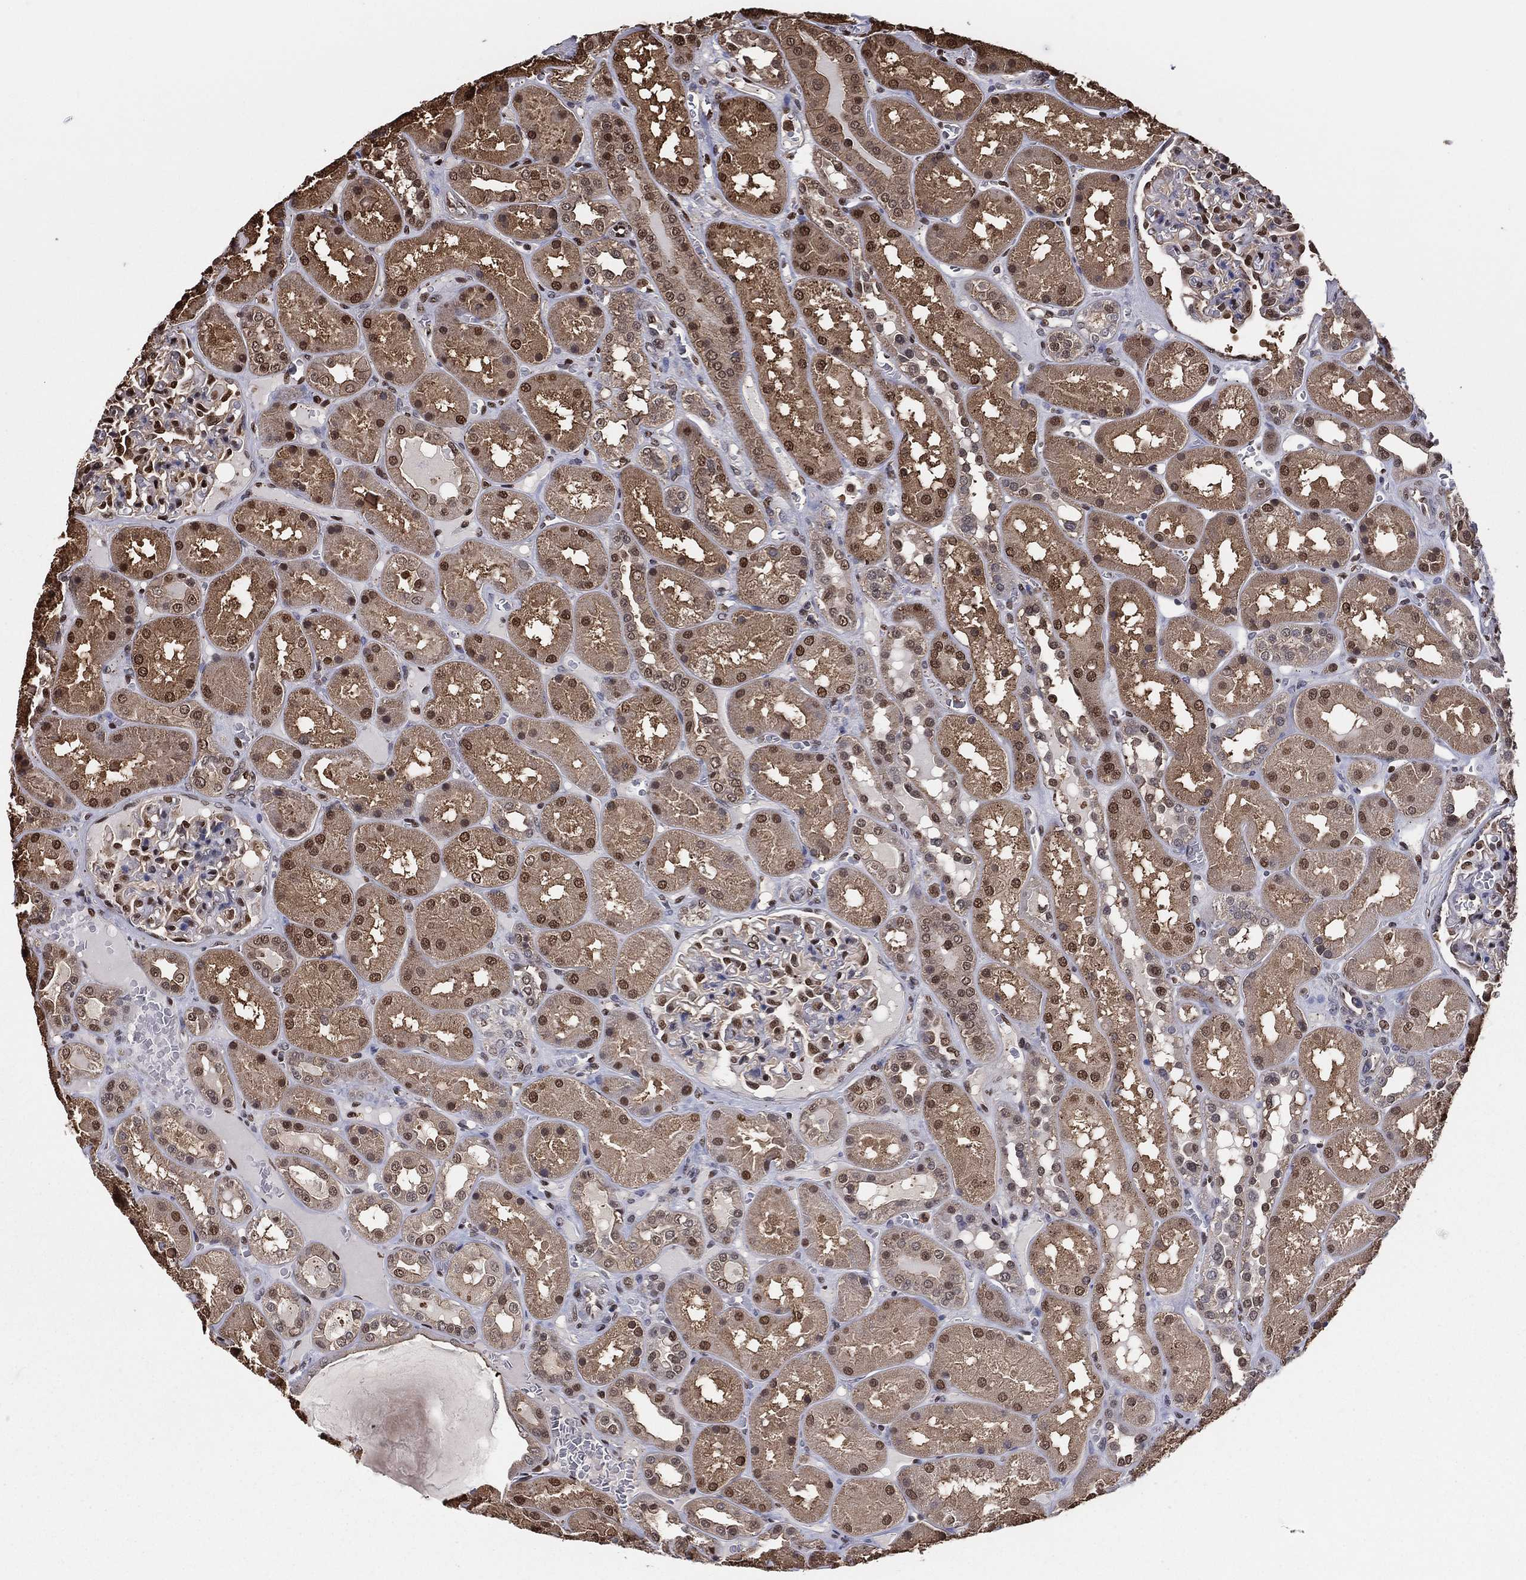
{"staining": {"intensity": "moderate", "quantity": "25%-75%", "location": "nuclear"}, "tissue": "kidney", "cell_type": "Cells in glomeruli", "image_type": "normal", "snomed": [{"axis": "morphology", "description": "Normal tissue, NOS"}, {"axis": "topography", "description": "Kidney"}], "caption": "A high-resolution micrograph shows immunohistochemistry (IHC) staining of normal kidney, which displays moderate nuclear staining in about 25%-75% of cells in glomeruli. Using DAB (3,3'-diaminobenzidine) (brown) and hematoxylin (blue) stains, captured at high magnification using brightfield microscopy.", "gene": "GAPDH", "patient": {"sex": "male", "age": 73}}